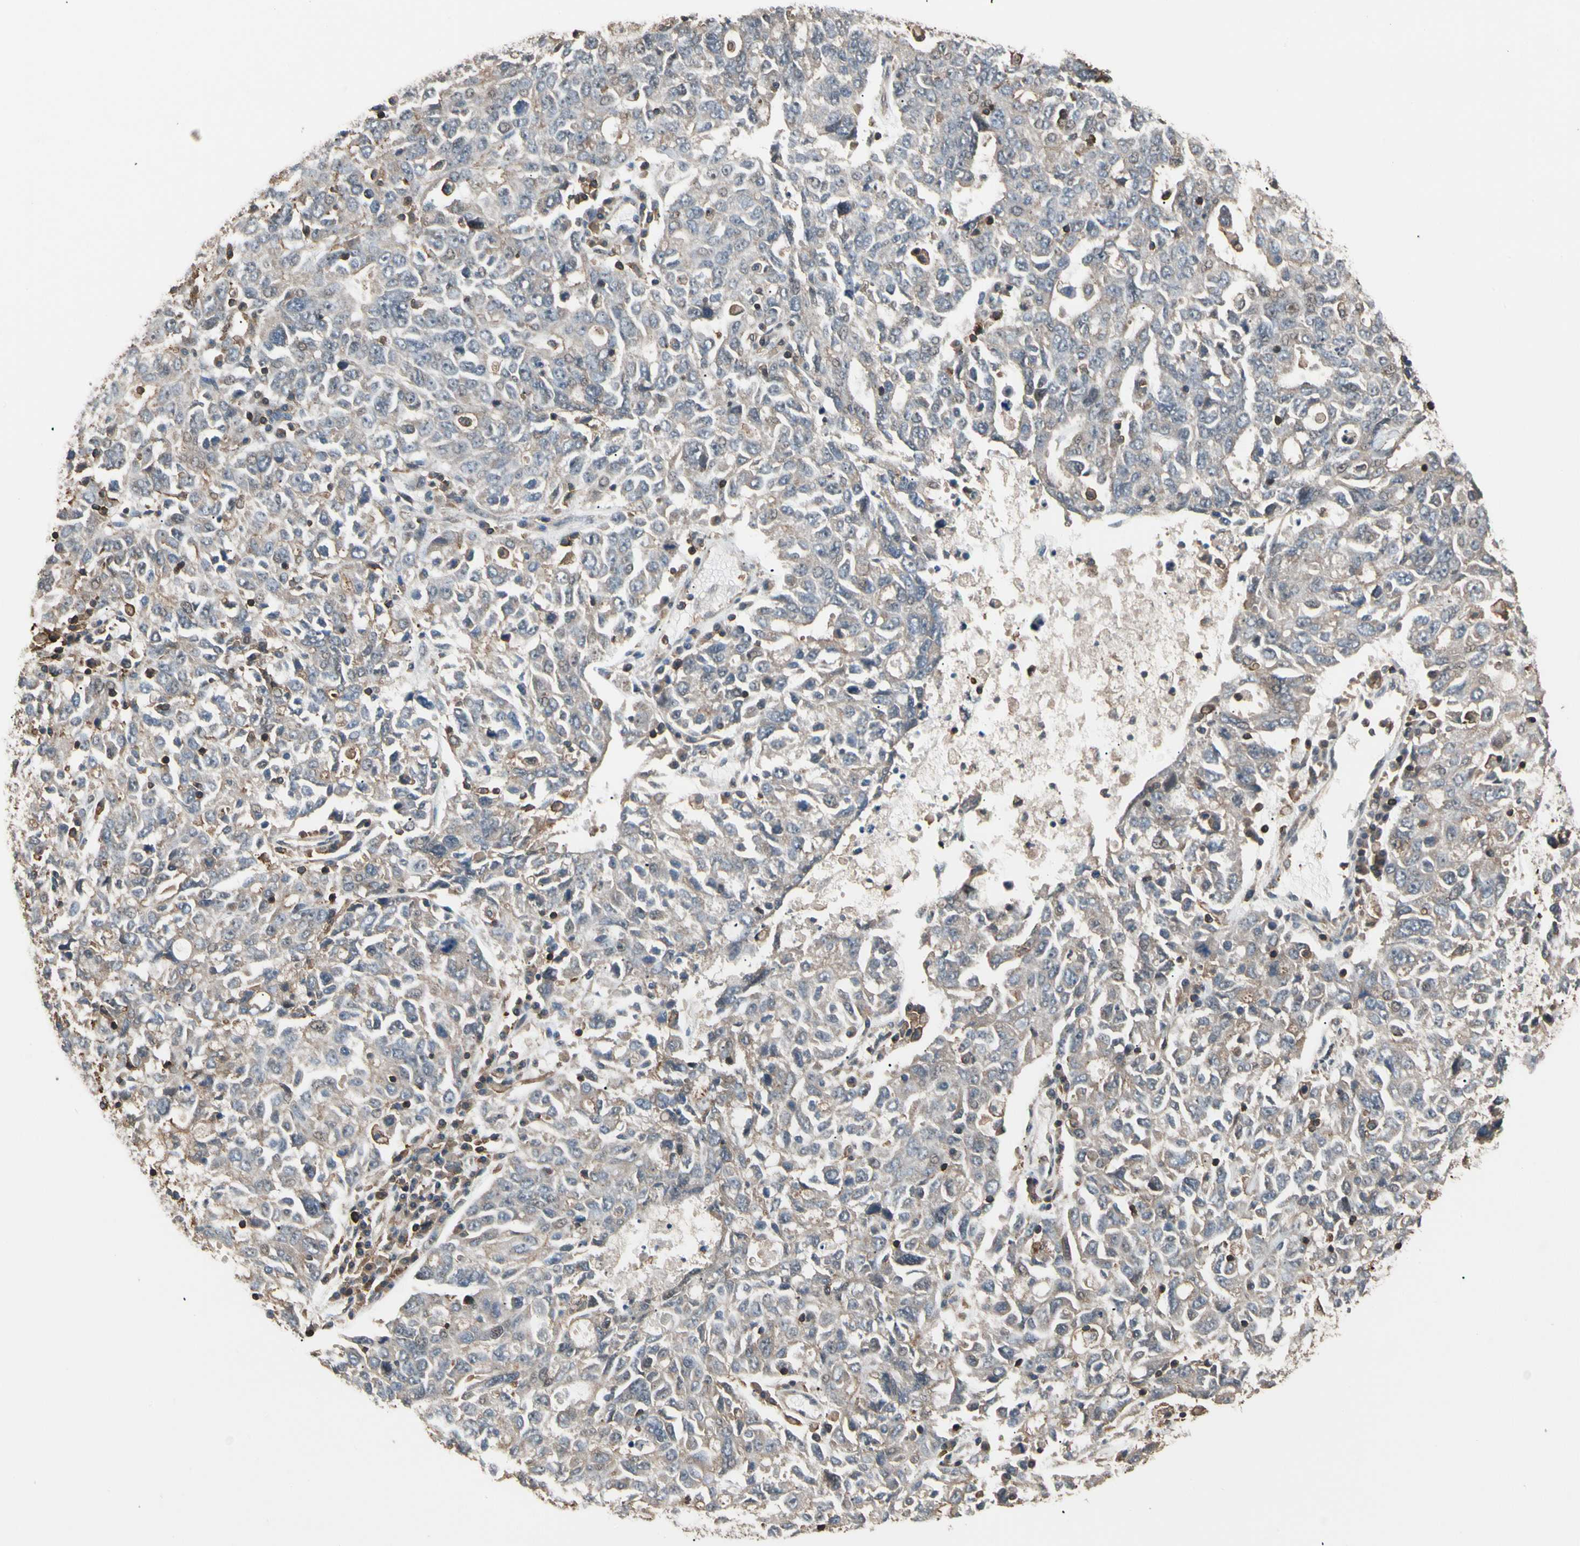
{"staining": {"intensity": "weak", "quantity": "25%-75%", "location": "cytoplasmic/membranous"}, "tissue": "ovarian cancer", "cell_type": "Tumor cells", "image_type": "cancer", "snomed": [{"axis": "morphology", "description": "Carcinoma, endometroid"}, {"axis": "topography", "description": "Ovary"}], "caption": "Weak cytoplasmic/membranous expression is appreciated in approximately 25%-75% of tumor cells in ovarian cancer. Using DAB (brown) and hematoxylin (blue) stains, captured at high magnification using brightfield microscopy.", "gene": "MAPK13", "patient": {"sex": "female", "age": 62}}